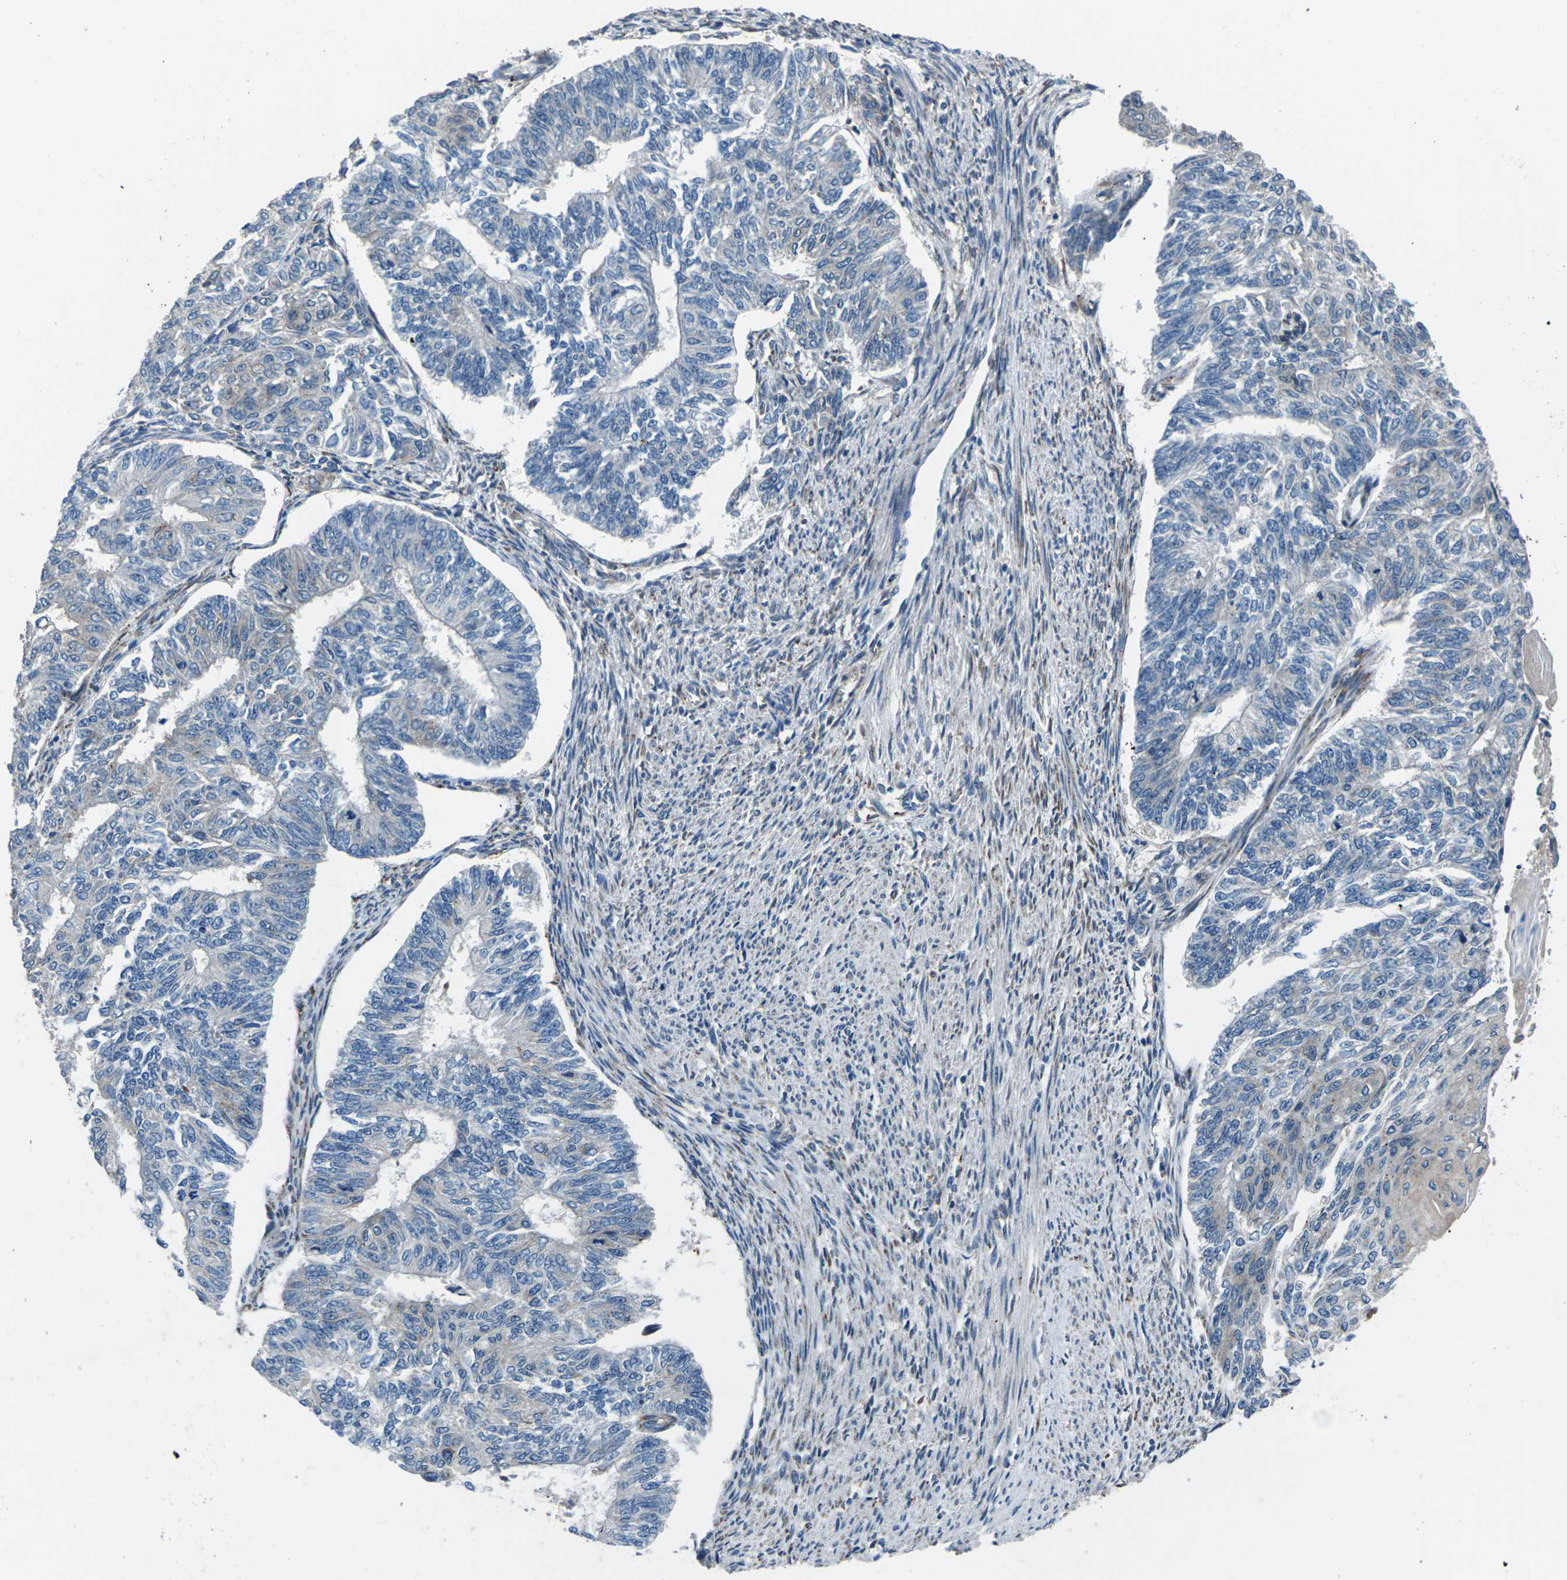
{"staining": {"intensity": "weak", "quantity": "25%-75%", "location": "cytoplasmic/membranous"}, "tissue": "endometrial cancer", "cell_type": "Tumor cells", "image_type": "cancer", "snomed": [{"axis": "morphology", "description": "Adenocarcinoma, NOS"}, {"axis": "topography", "description": "Endometrium"}], "caption": "Brown immunohistochemical staining in human endometrial cancer (adenocarcinoma) shows weak cytoplasmic/membranous expression in approximately 25%-75% of tumor cells.", "gene": "GABRP", "patient": {"sex": "female", "age": 32}}